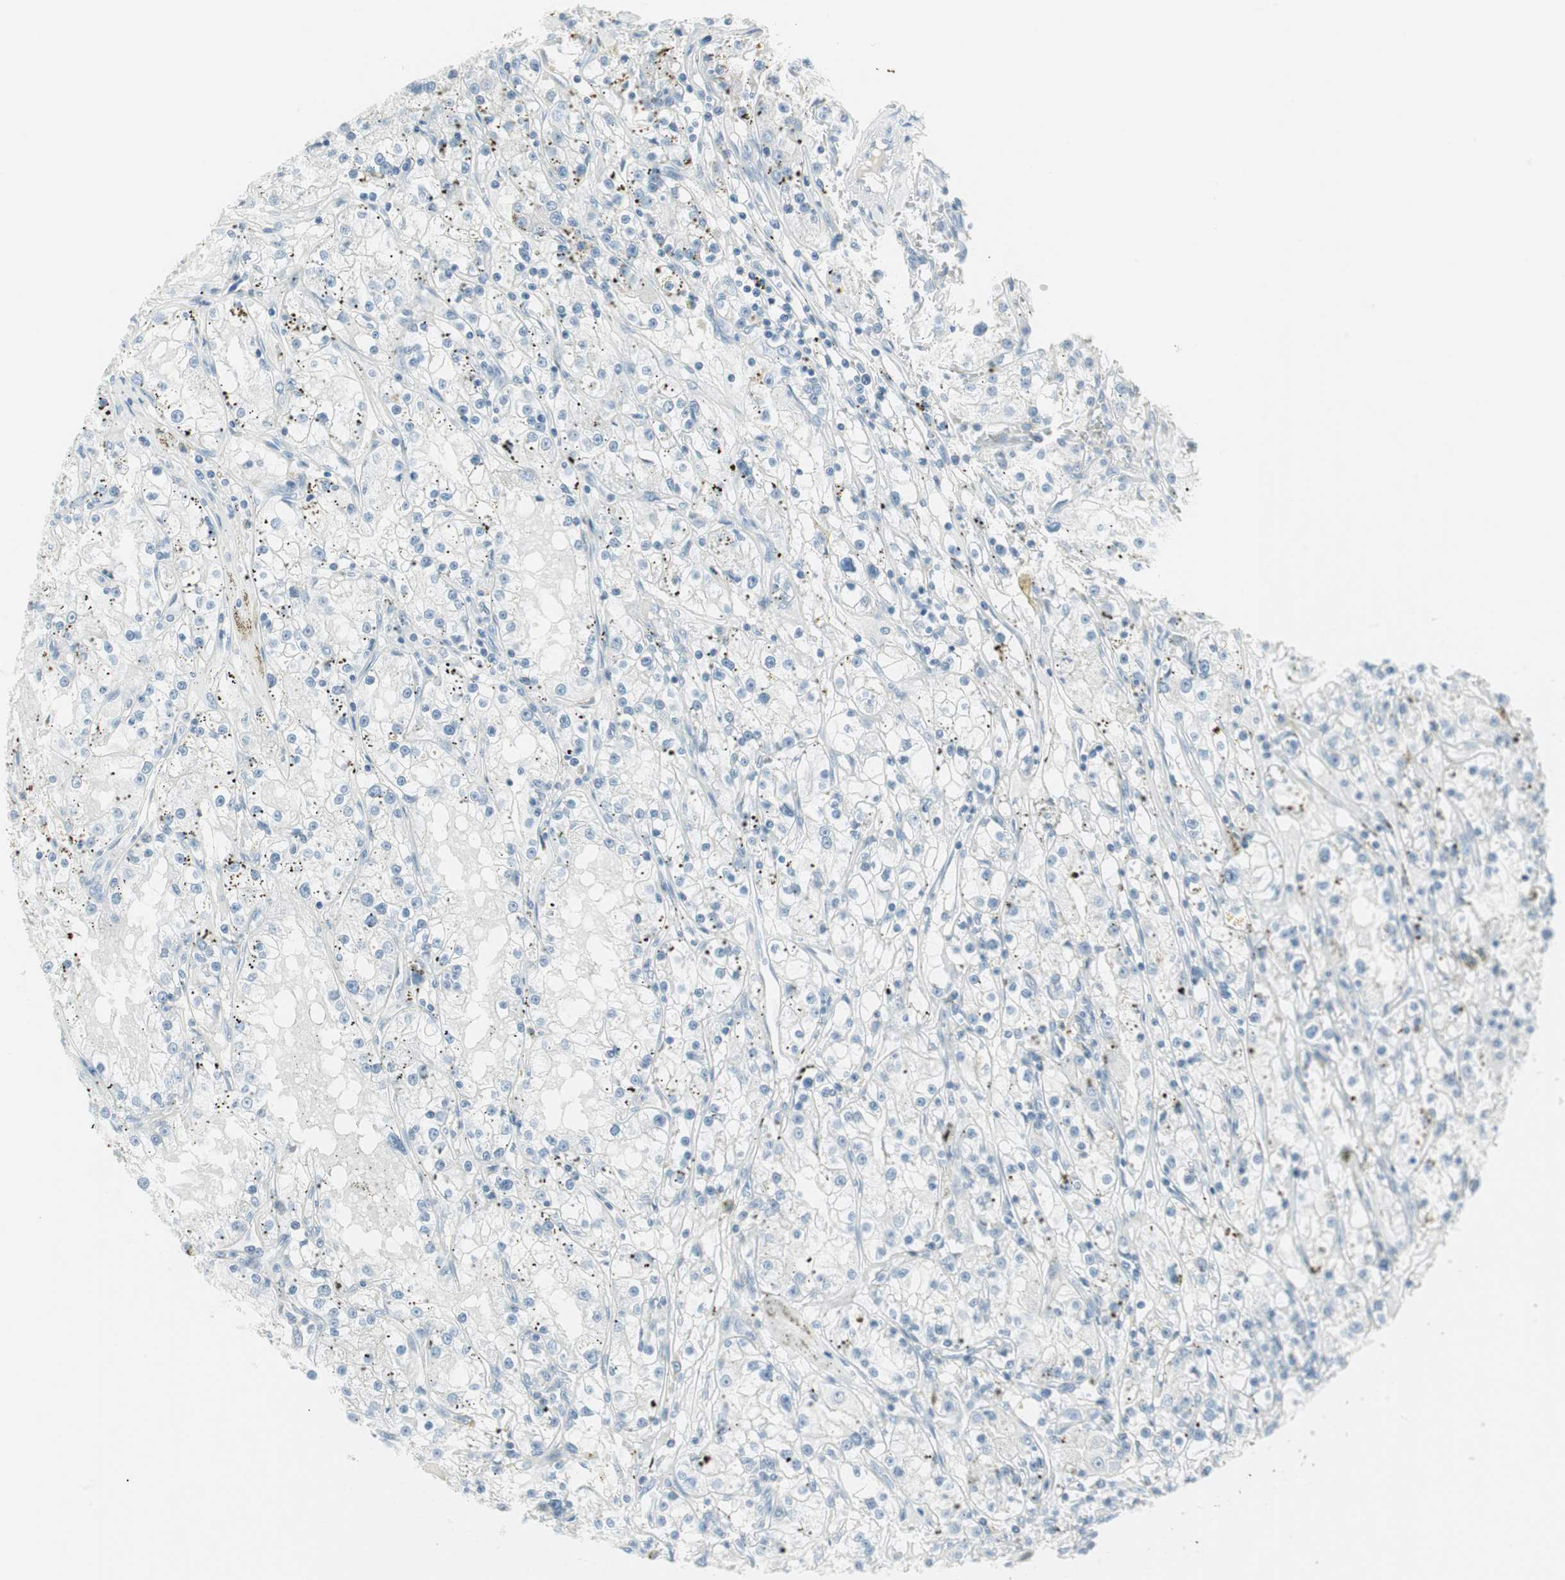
{"staining": {"intensity": "negative", "quantity": "none", "location": "none"}, "tissue": "renal cancer", "cell_type": "Tumor cells", "image_type": "cancer", "snomed": [{"axis": "morphology", "description": "Adenocarcinoma, NOS"}, {"axis": "topography", "description": "Kidney"}], "caption": "High power microscopy photomicrograph of an immunohistochemistry photomicrograph of renal cancer (adenocarcinoma), revealing no significant staining in tumor cells.", "gene": "ITLN2", "patient": {"sex": "male", "age": 56}}